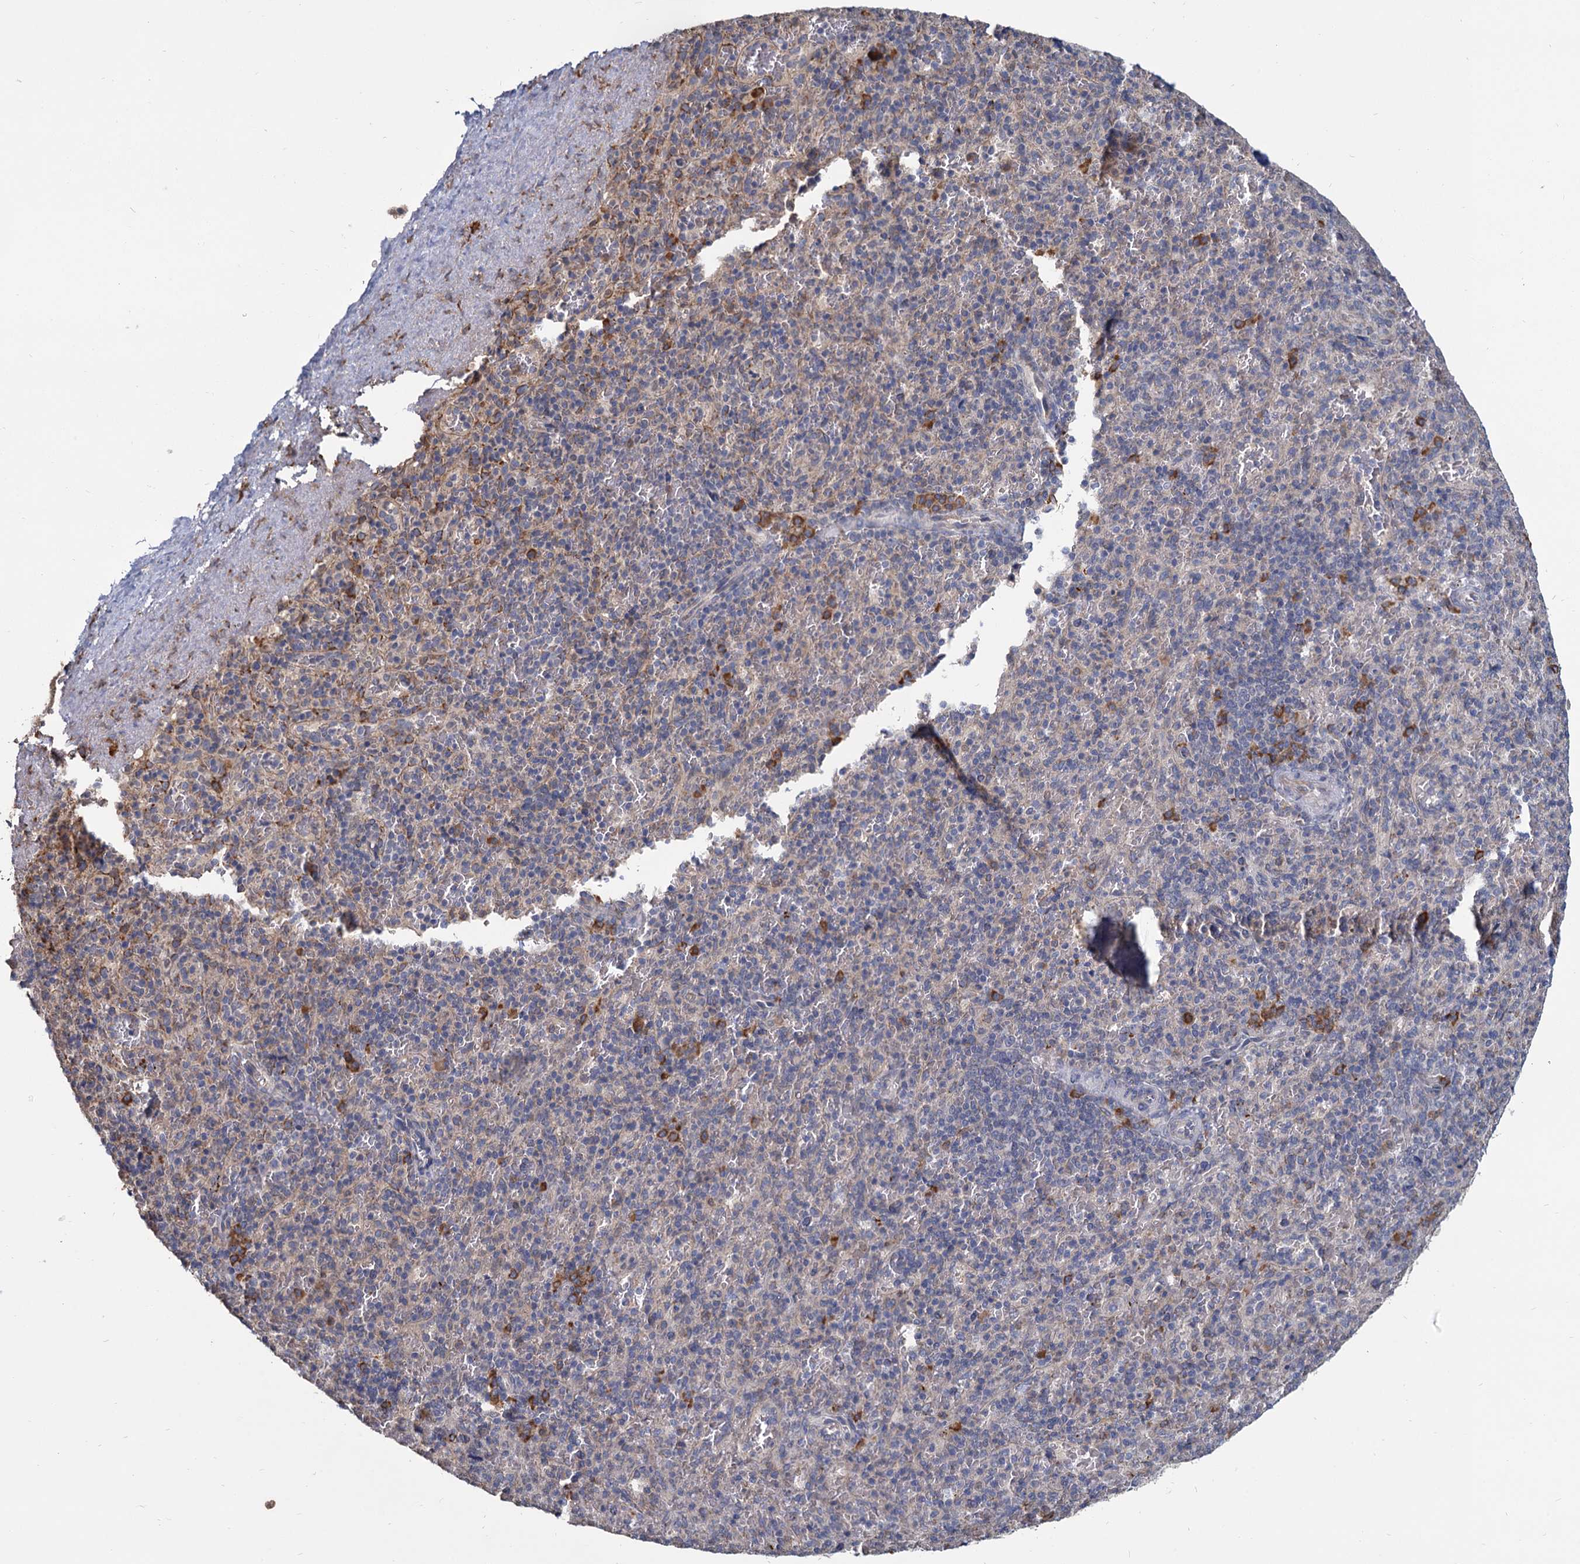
{"staining": {"intensity": "moderate", "quantity": "<25%", "location": "cytoplasmic/membranous"}, "tissue": "spleen", "cell_type": "Cells in red pulp", "image_type": "normal", "snomed": [{"axis": "morphology", "description": "Normal tissue, NOS"}, {"axis": "topography", "description": "Spleen"}], "caption": "The micrograph exhibits immunohistochemical staining of unremarkable spleen. There is moderate cytoplasmic/membranous expression is present in approximately <25% of cells in red pulp. Ihc stains the protein of interest in brown and the nuclei are stained blue.", "gene": "LRRC51", "patient": {"sex": "male", "age": 82}}